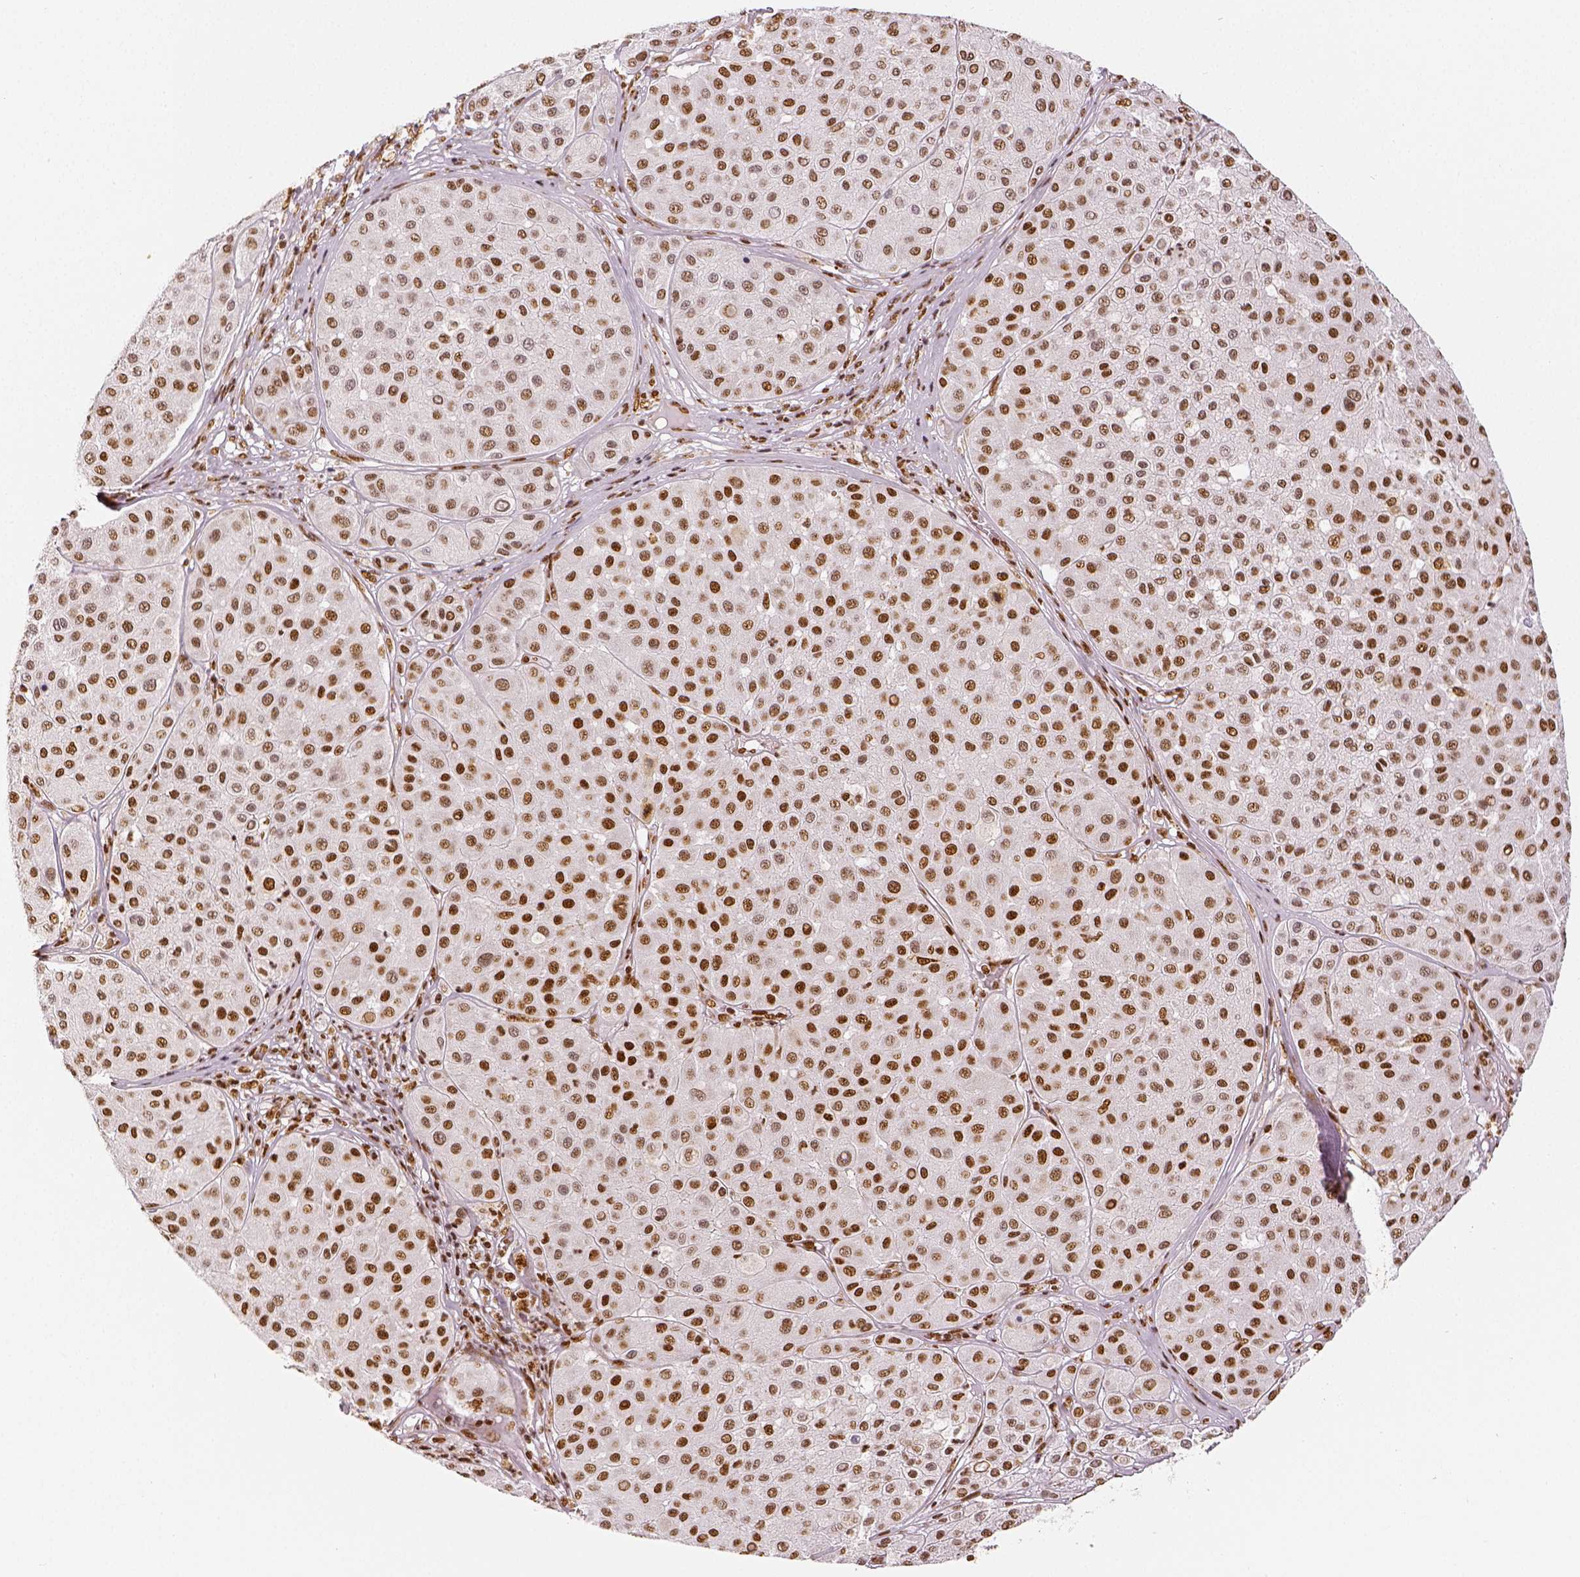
{"staining": {"intensity": "moderate", "quantity": ">75%", "location": "nuclear"}, "tissue": "melanoma", "cell_type": "Tumor cells", "image_type": "cancer", "snomed": [{"axis": "morphology", "description": "Malignant melanoma, Metastatic site"}, {"axis": "topography", "description": "Smooth muscle"}], "caption": "DAB (3,3'-diaminobenzidine) immunohistochemical staining of human malignant melanoma (metastatic site) displays moderate nuclear protein expression in about >75% of tumor cells.", "gene": "KDM5B", "patient": {"sex": "male", "age": 41}}